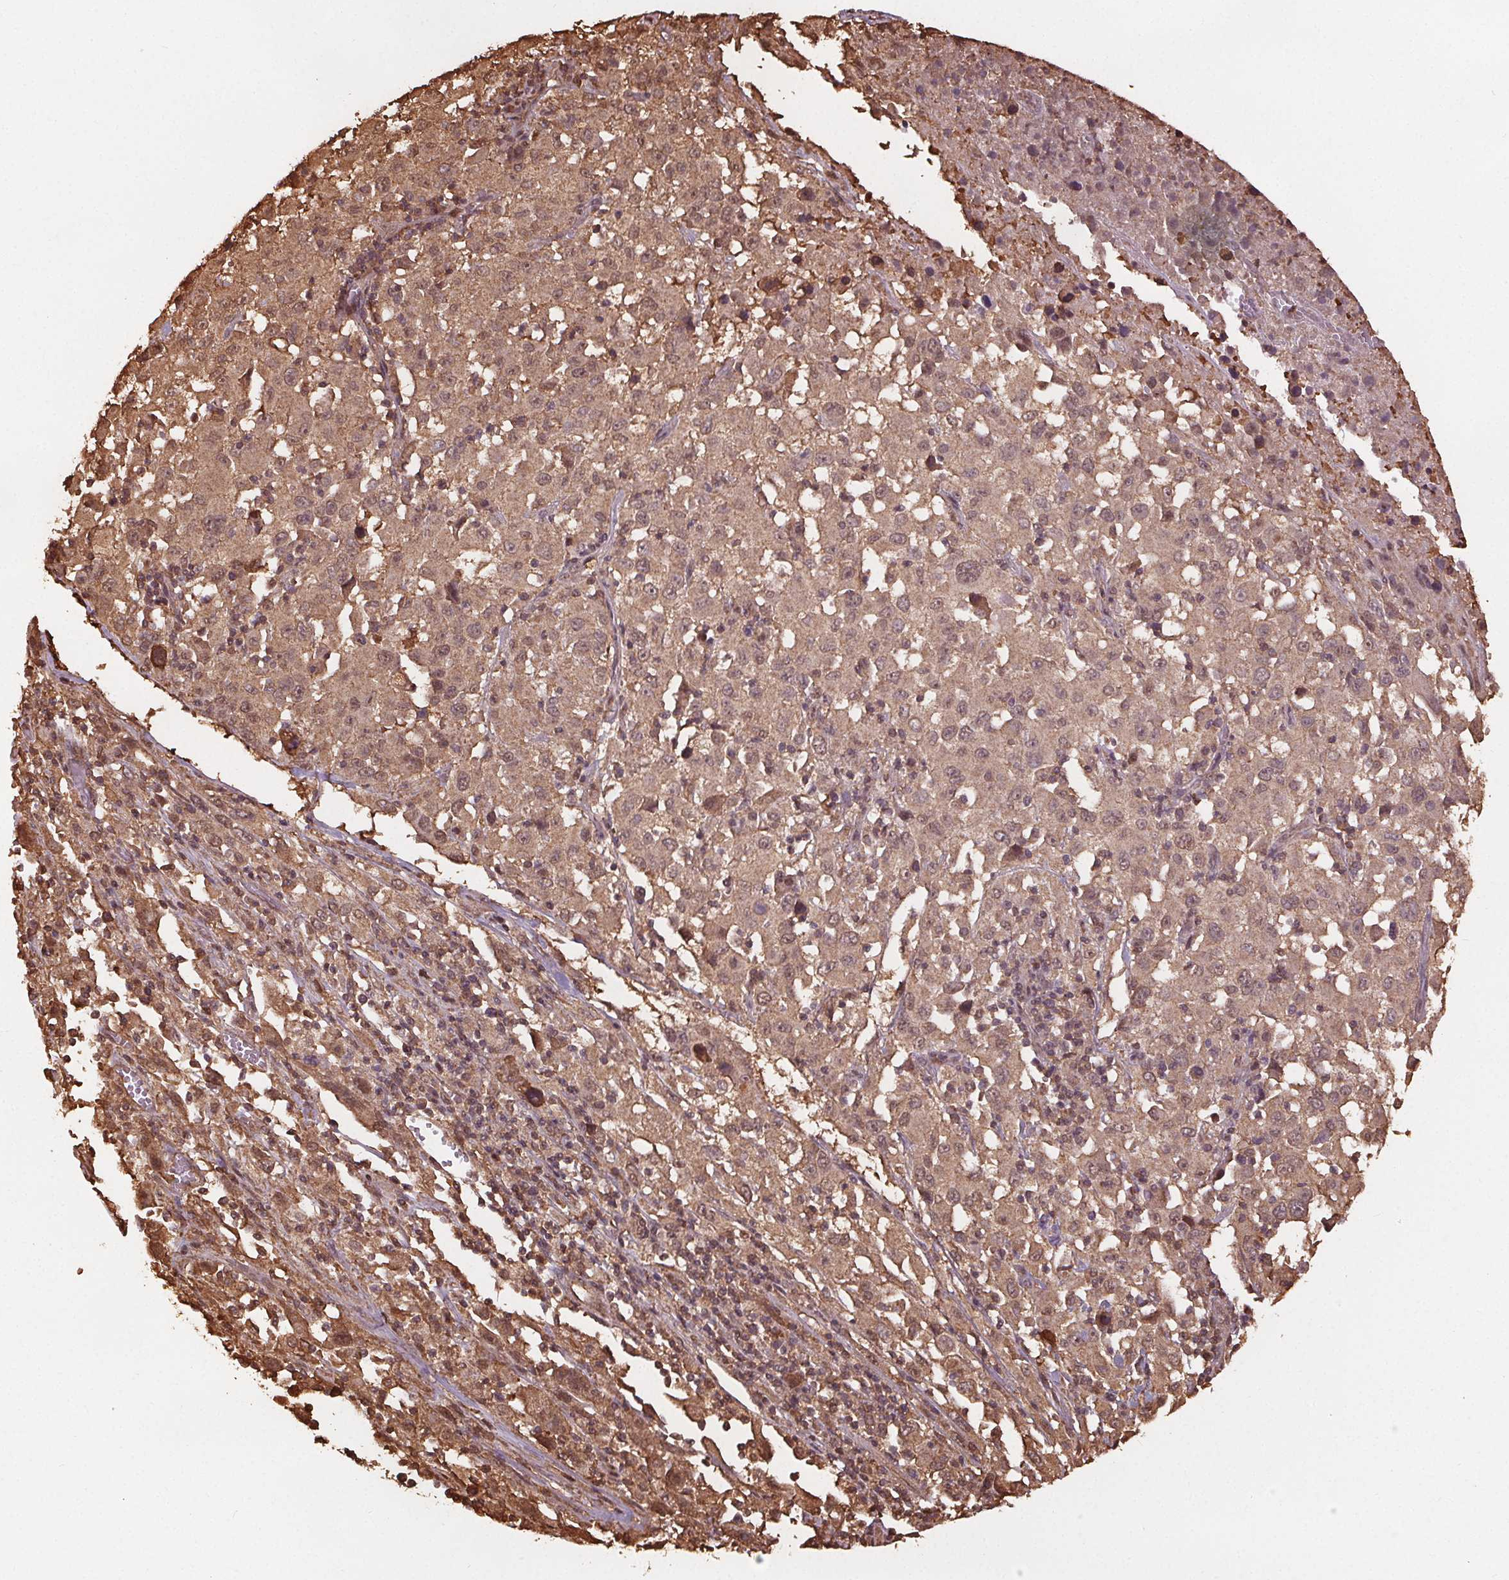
{"staining": {"intensity": "moderate", "quantity": ">75%", "location": "cytoplasmic/membranous,nuclear"}, "tissue": "melanoma", "cell_type": "Tumor cells", "image_type": "cancer", "snomed": [{"axis": "morphology", "description": "Malignant melanoma, Metastatic site"}, {"axis": "topography", "description": "Soft tissue"}], "caption": "Moderate cytoplasmic/membranous and nuclear positivity is seen in about >75% of tumor cells in melanoma. The protein is stained brown, and the nuclei are stained in blue (DAB (3,3'-diaminobenzidine) IHC with brightfield microscopy, high magnification).", "gene": "ENO1", "patient": {"sex": "male", "age": 50}}